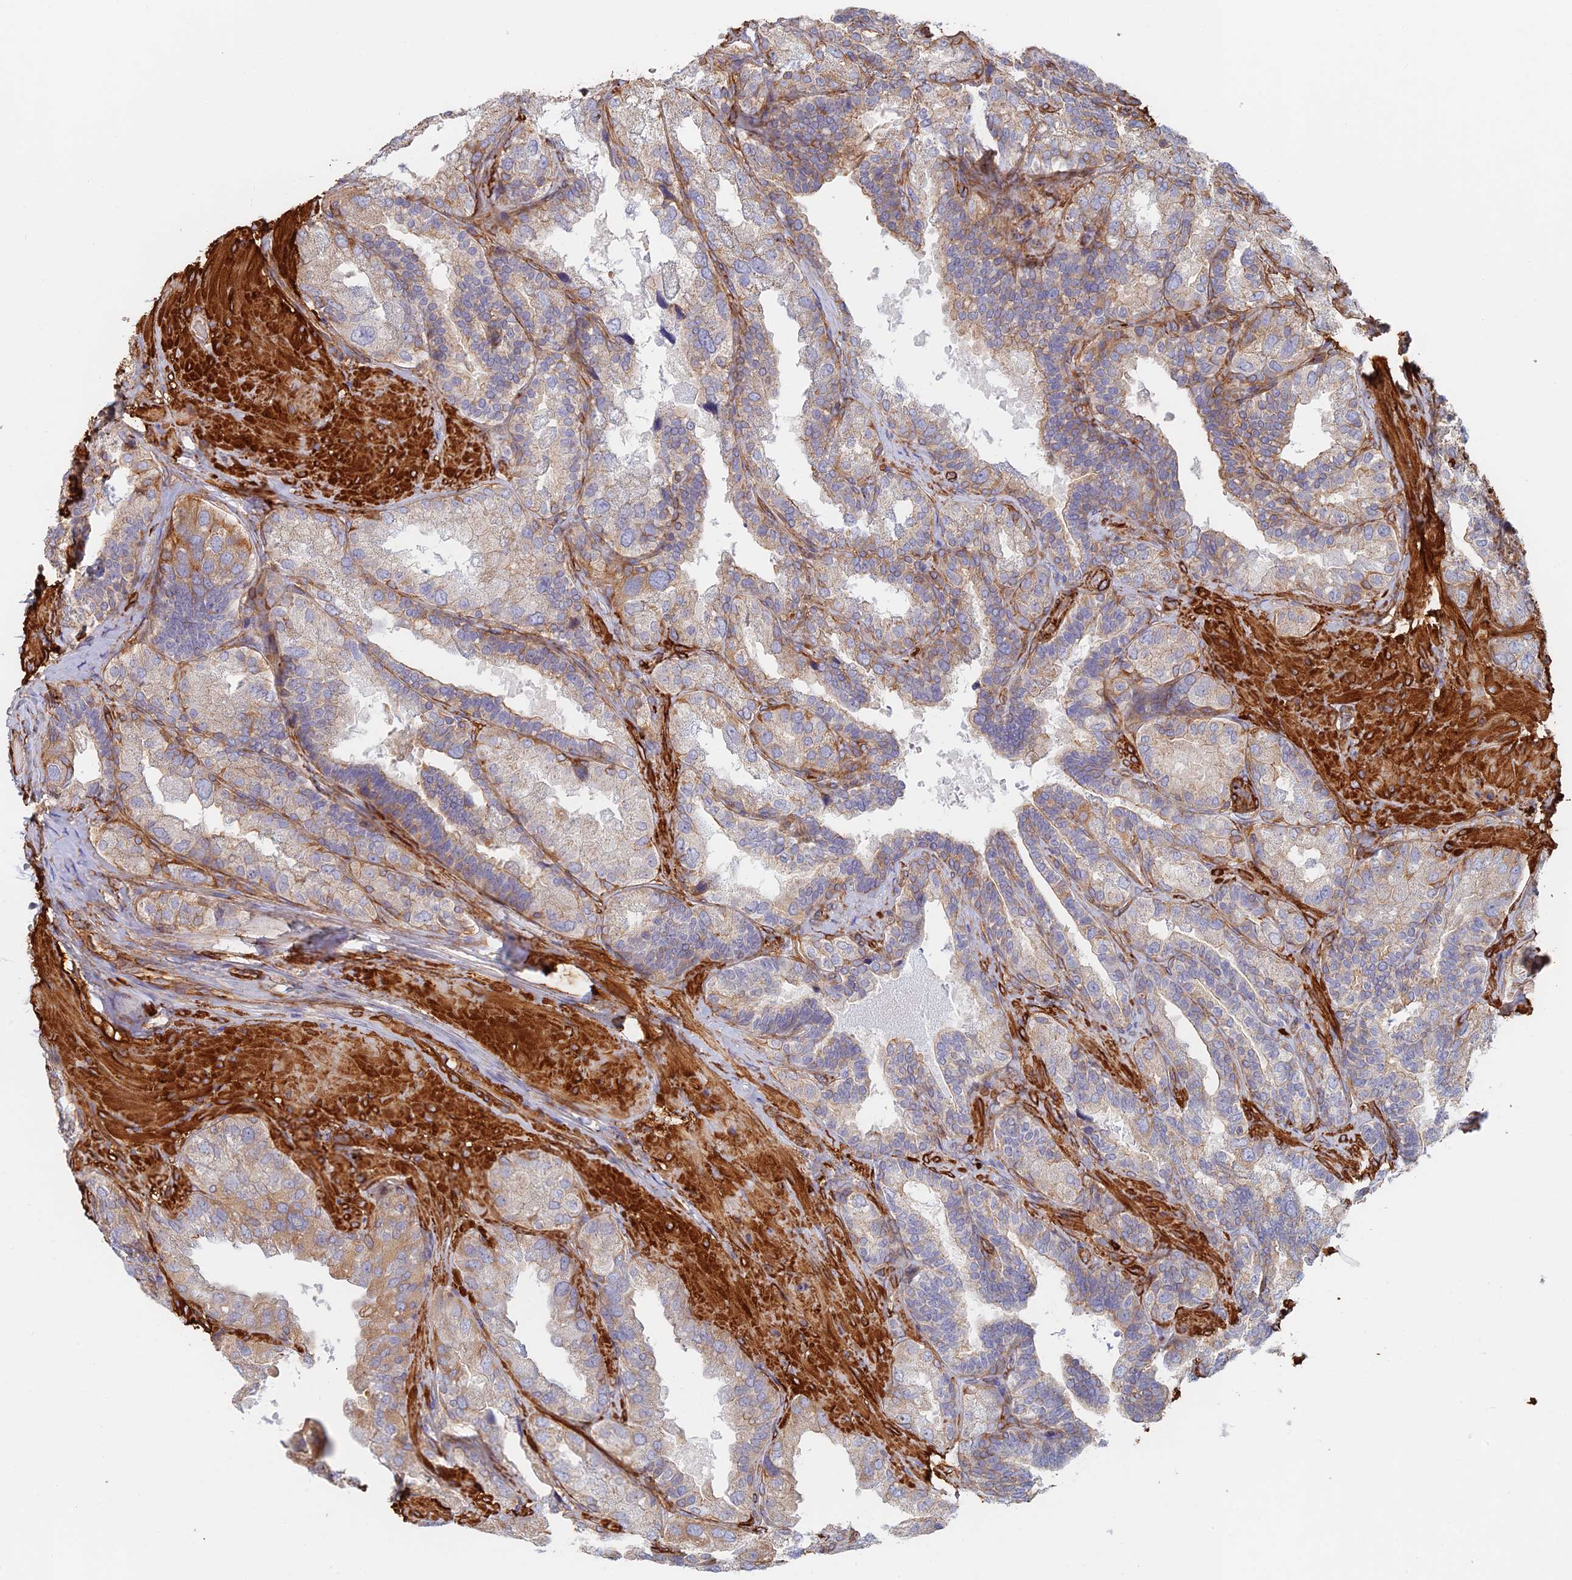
{"staining": {"intensity": "moderate", "quantity": "25%-75%", "location": "cytoplasmic/membranous"}, "tissue": "seminal vesicle", "cell_type": "Glandular cells", "image_type": "normal", "snomed": [{"axis": "morphology", "description": "Normal tissue, NOS"}, {"axis": "topography", "description": "Seminal veicle"}, {"axis": "topography", "description": "Peripheral nerve tissue"}], "caption": "Approximately 25%-75% of glandular cells in unremarkable seminal vesicle exhibit moderate cytoplasmic/membranous protein expression as visualized by brown immunohistochemical staining.", "gene": "PAK4", "patient": {"sex": "male", "age": 63}}